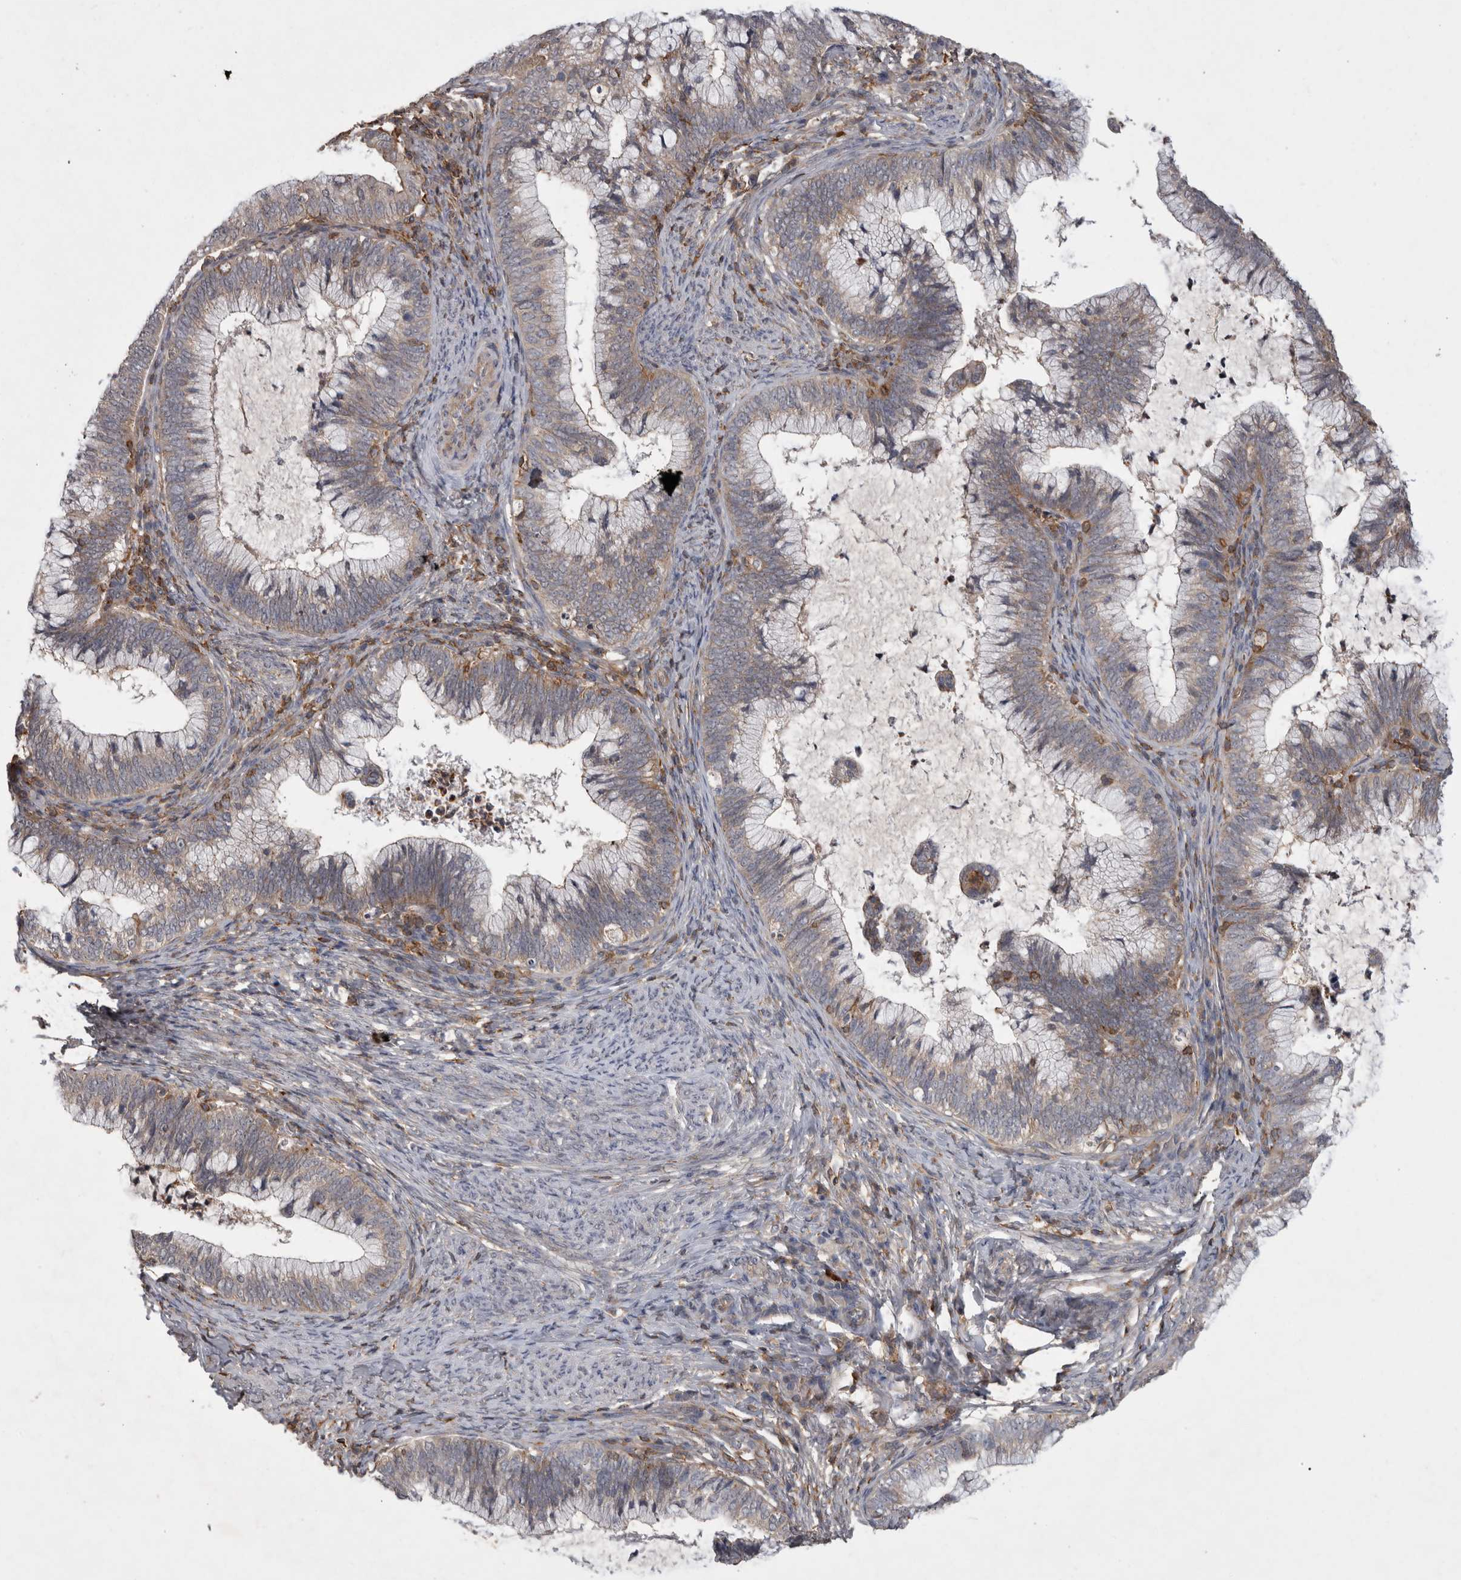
{"staining": {"intensity": "weak", "quantity": "25%-75%", "location": "cytoplasmic/membranous"}, "tissue": "cervical cancer", "cell_type": "Tumor cells", "image_type": "cancer", "snomed": [{"axis": "morphology", "description": "Adenocarcinoma, NOS"}, {"axis": "topography", "description": "Cervix"}], "caption": "Human cervical cancer (adenocarcinoma) stained for a protein (brown) demonstrates weak cytoplasmic/membranous positive expression in about 25%-75% of tumor cells.", "gene": "SPATA48", "patient": {"sex": "female", "age": 36}}